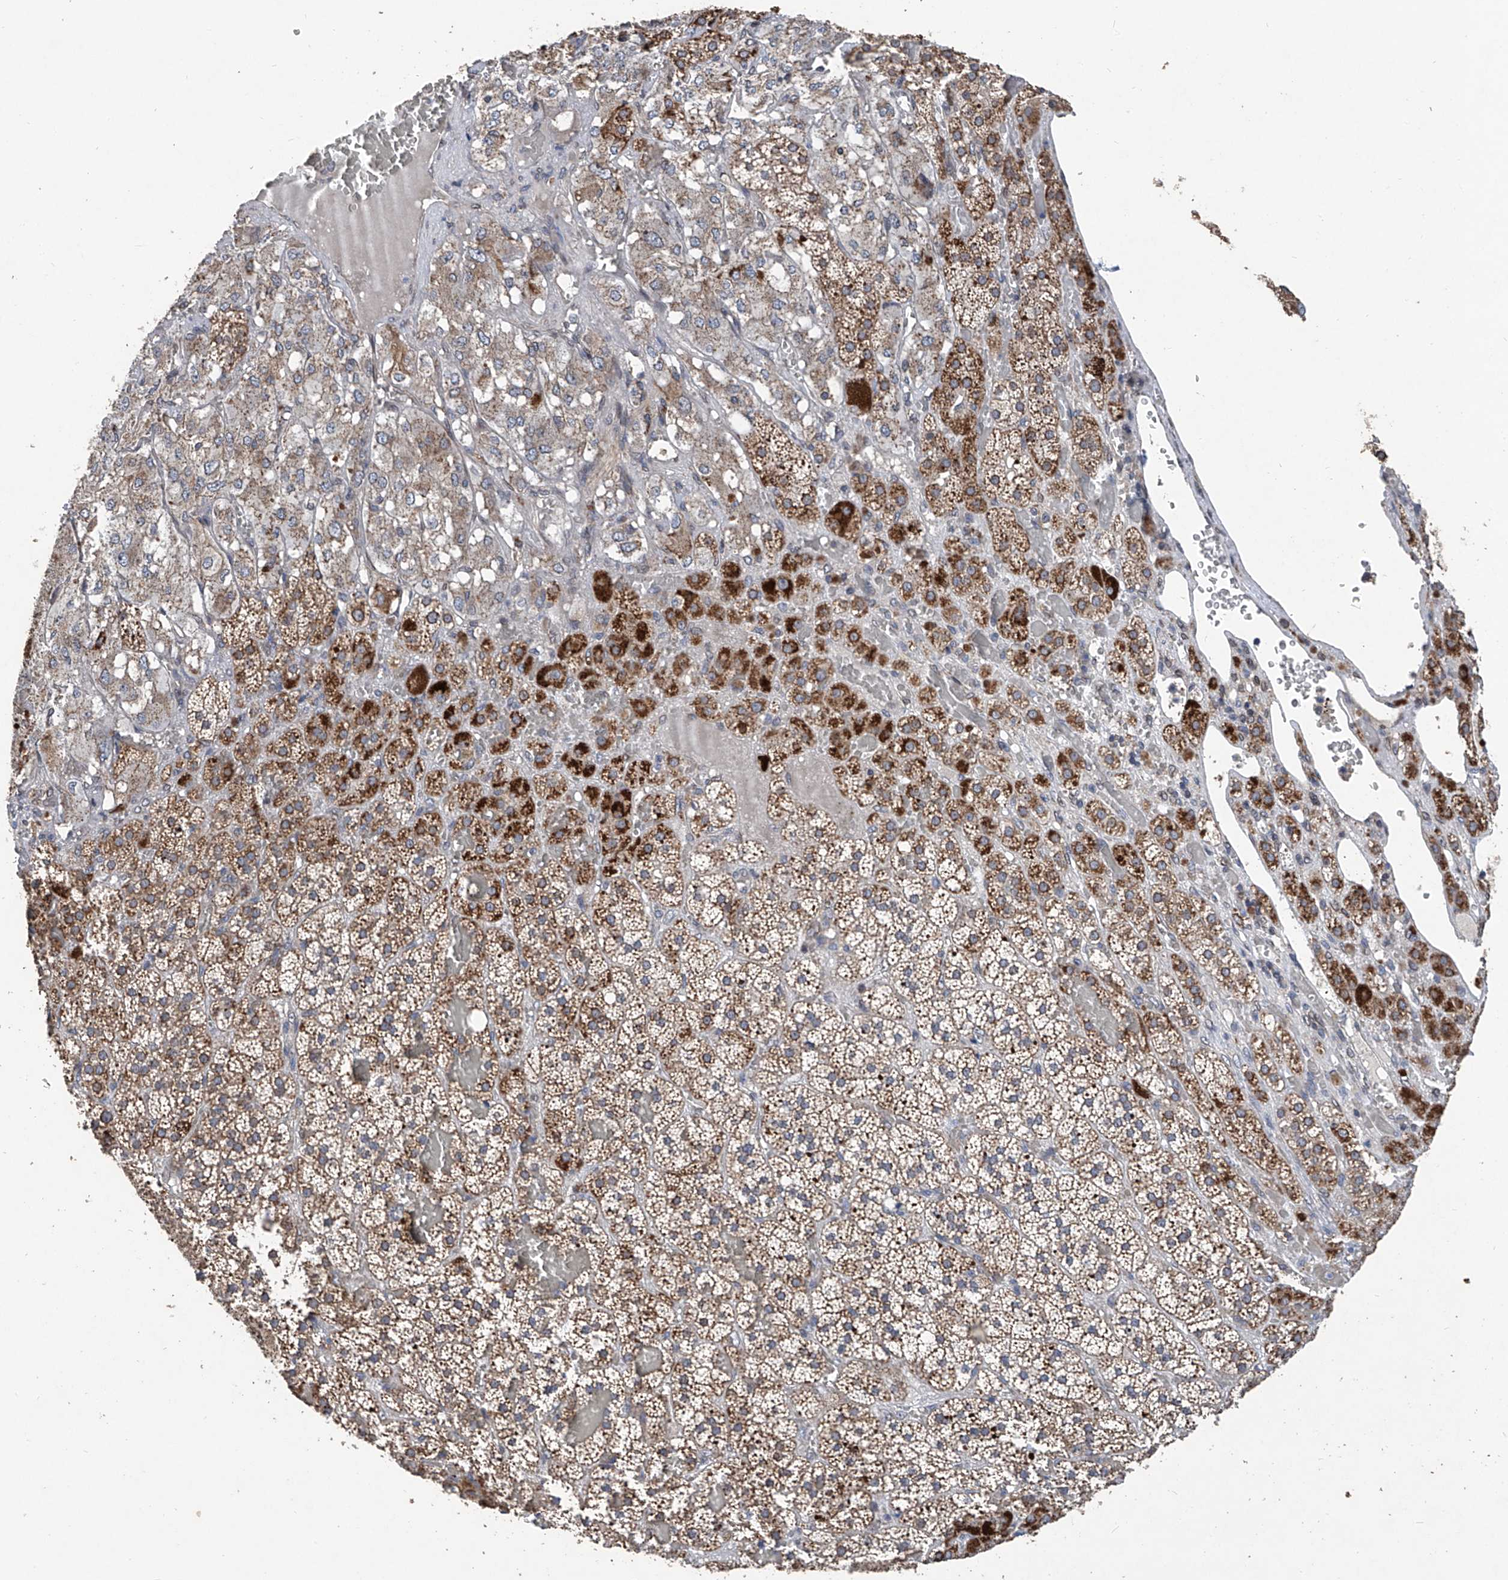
{"staining": {"intensity": "strong", "quantity": ">75%", "location": "cytoplasmic/membranous"}, "tissue": "adrenal gland", "cell_type": "Glandular cells", "image_type": "normal", "snomed": [{"axis": "morphology", "description": "Normal tissue, NOS"}, {"axis": "topography", "description": "Adrenal gland"}], "caption": "Strong cytoplasmic/membranous protein staining is seen in approximately >75% of glandular cells in adrenal gland.", "gene": "BCKDHB", "patient": {"sex": "female", "age": 59}}